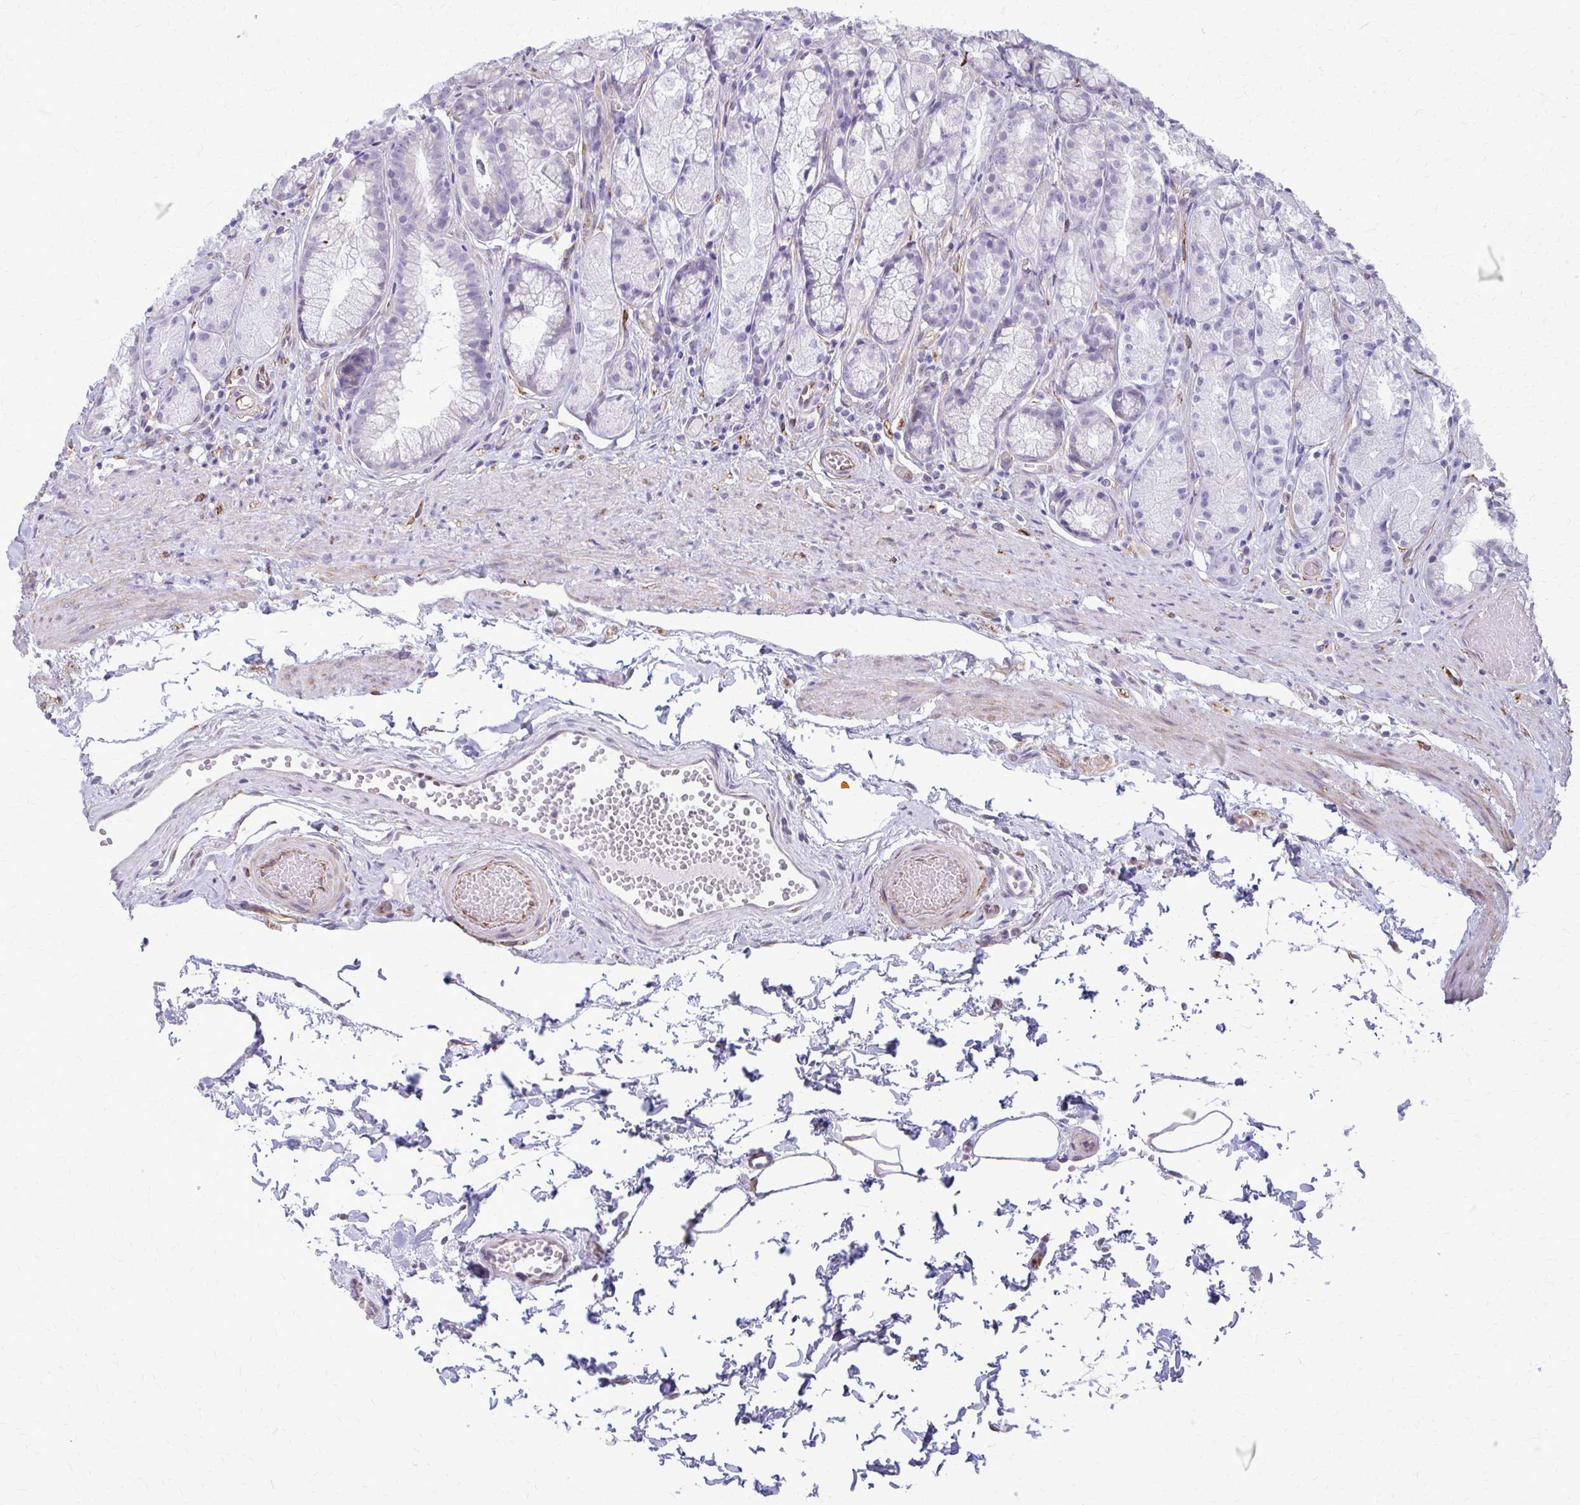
{"staining": {"intensity": "negative", "quantity": "none", "location": "none"}, "tissue": "stomach", "cell_type": "Glandular cells", "image_type": "normal", "snomed": [{"axis": "morphology", "description": "Normal tissue, NOS"}, {"axis": "topography", "description": "Stomach"}], "caption": "Immunohistochemical staining of unremarkable human stomach reveals no significant staining in glandular cells.", "gene": "DEPP1", "patient": {"sex": "male", "age": 70}}